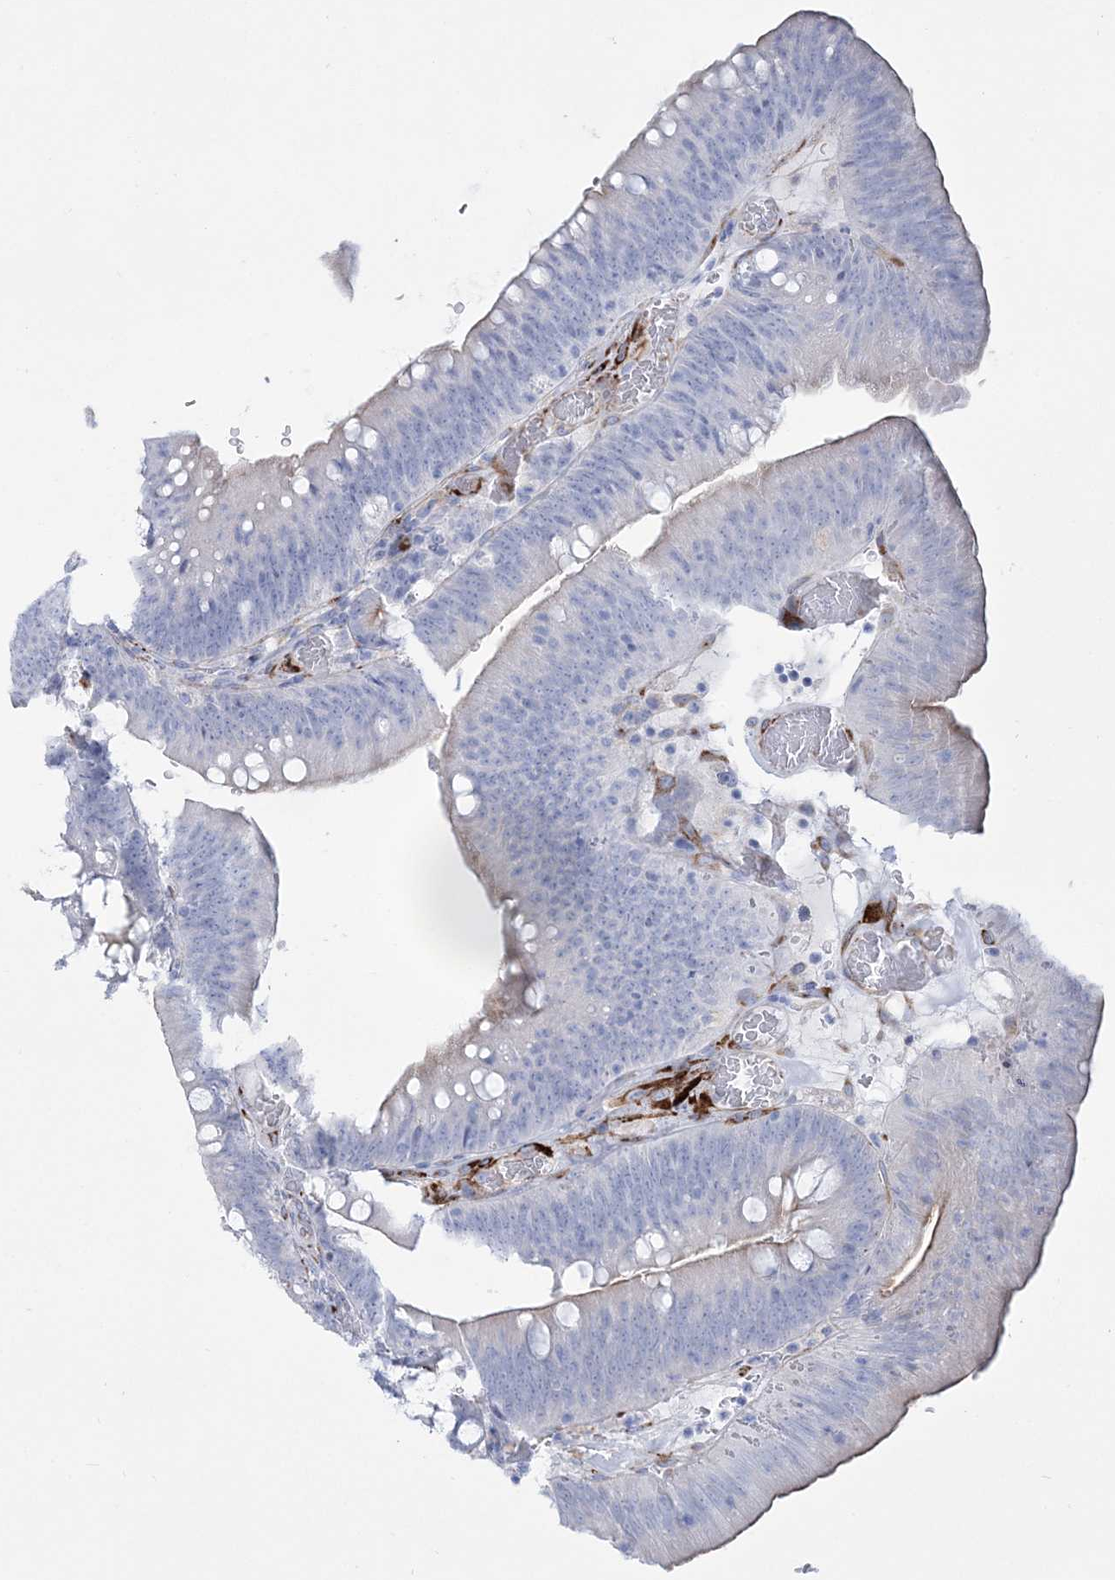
{"staining": {"intensity": "negative", "quantity": "none", "location": "none"}, "tissue": "colorectal cancer", "cell_type": "Tumor cells", "image_type": "cancer", "snomed": [{"axis": "morphology", "description": "Normal tissue, NOS"}, {"axis": "topography", "description": "Colon"}], "caption": "Protein analysis of colorectal cancer displays no significant expression in tumor cells.", "gene": "RAB11FIP5", "patient": {"sex": "female", "age": 82}}